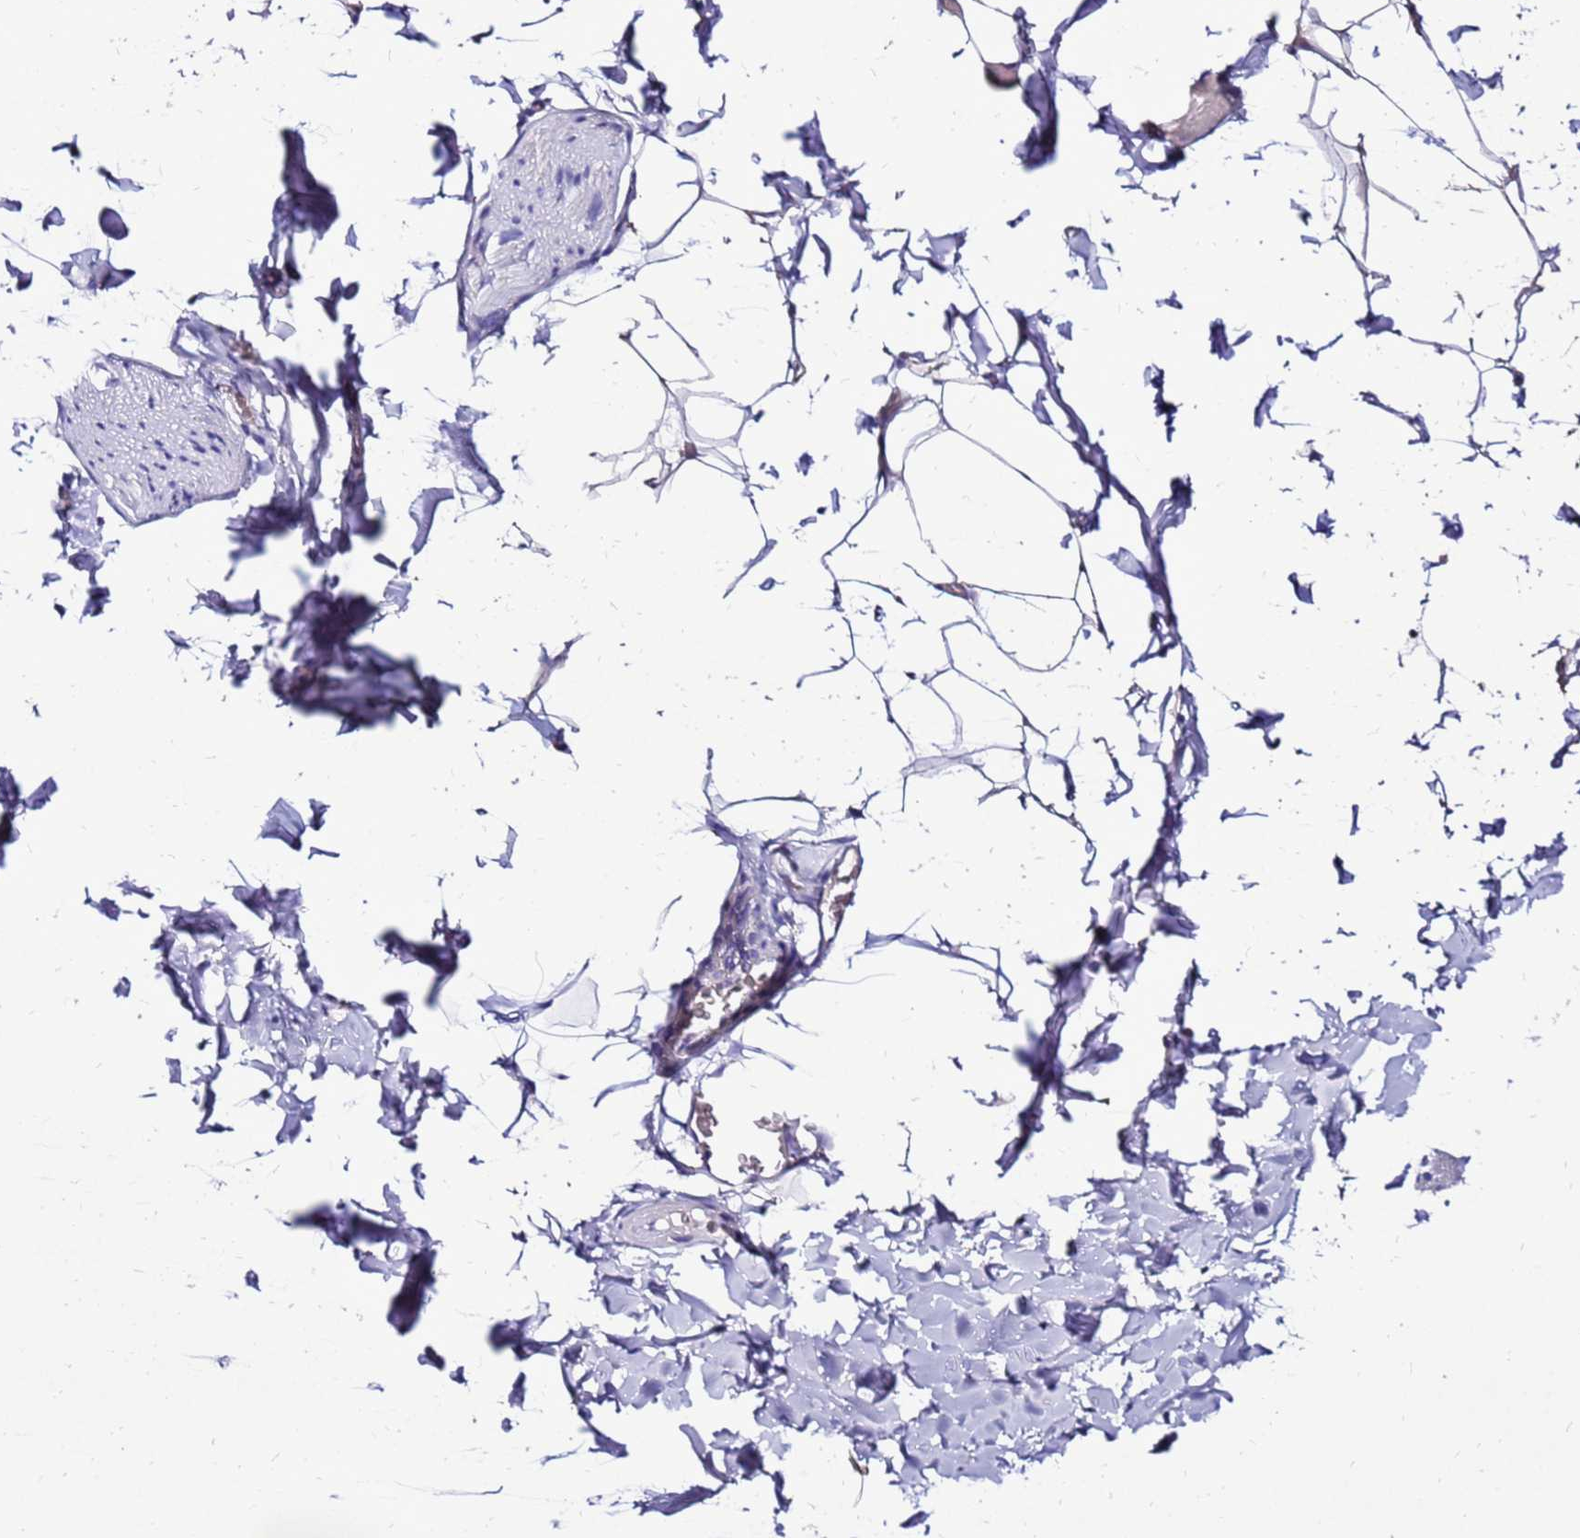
{"staining": {"intensity": "negative", "quantity": "none", "location": "none"}, "tissue": "adipose tissue", "cell_type": "Adipocytes", "image_type": "normal", "snomed": [{"axis": "morphology", "description": "Normal tissue, NOS"}, {"axis": "topography", "description": "Gallbladder"}, {"axis": "topography", "description": "Peripheral nerve tissue"}], "caption": "High power microscopy photomicrograph of an immunohistochemistry photomicrograph of normal adipose tissue, revealing no significant positivity in adipocytes.", "gene": "TMEM106C", "patient": {"sex": "male", "age": 38}}